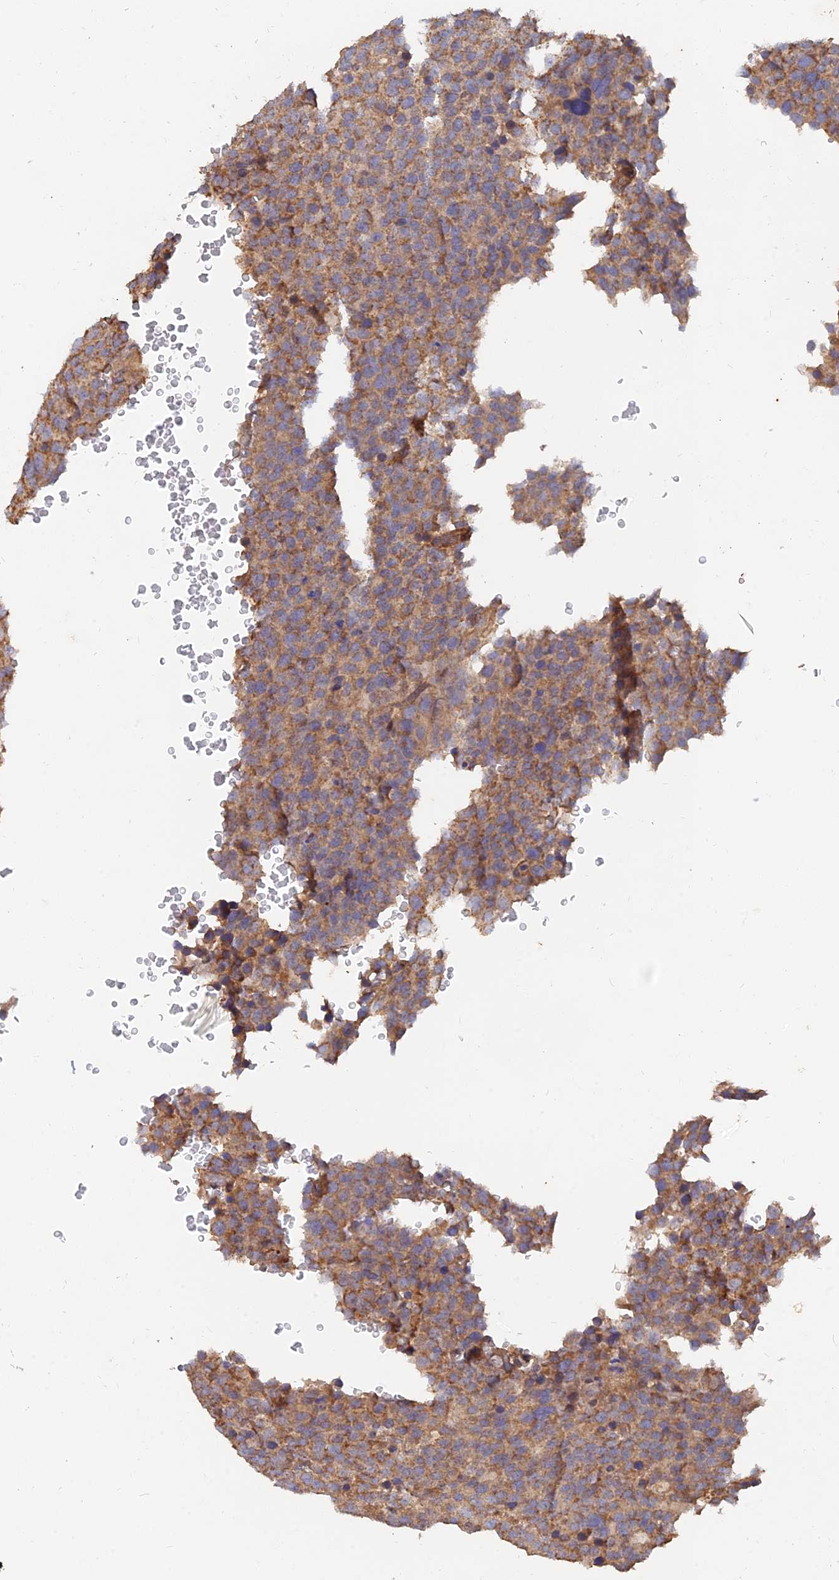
{"staining": {"intensity": "moderate", "quantity": ">75%", "location": "cytoplasmic/membranous"}, "tissue": "testis cancer", "cell_type": "Tumor cells", "image_type": "cancer", "snomed": [{"axis": "morphology", "description": "Seminoma, NOS"}, {"axis": "topography", "description": "Testis"}], "caption": "Seminoma (testis) tissue shows moderate cytoplasmic/membranous staining in about >75% of tumor cells, visualized by immunohistochemistry. (brown staining indicates protein expression, while blue staining denotes nuclei).", "gene": "SLC38A11", "patient": {"sex": "male", "age": 71}}